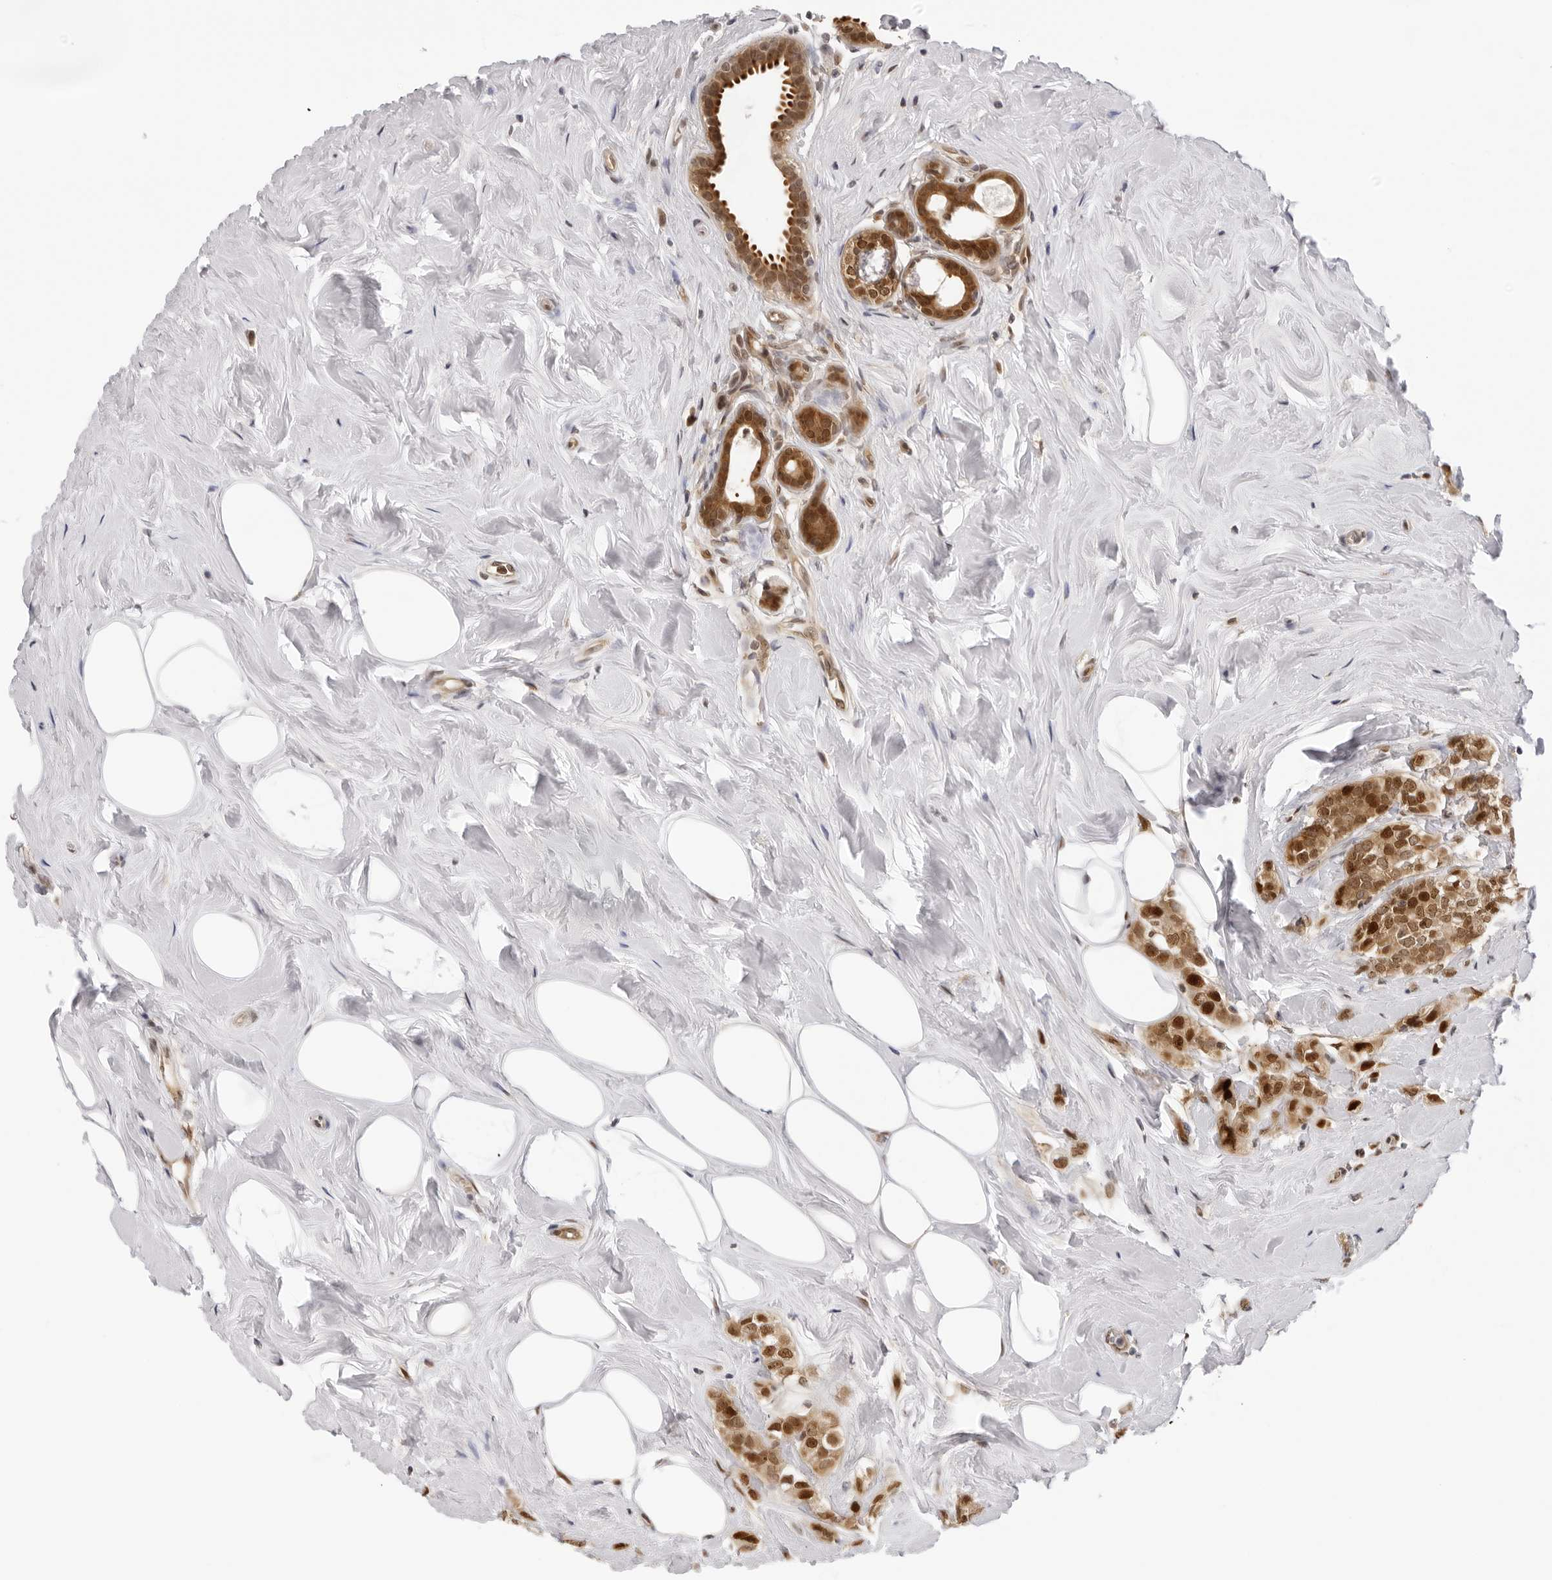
{"staining": {"intensity": "moderate", "quantity": ">75%", "location": "cytoplasmic/membranous,nuclear"}, "tissue": "breast cancer", "cell_type": "Tumor cells", "image_type": "cancer", "snomed": [{"axis": "morphology", "description": "Lobular carcinoma"}, {"axis": "topography", "description": "Breast"}], "caption": "Immunohistochemistry (IHC) of human lobular carcinoma (breast) exhibits medium levels of moderate cytoplasmic/membranous and nuclear staining in approximately >75% of tumor cells.", "gene": "WDR77", "patient": {"sex": "female", "age": 47}}